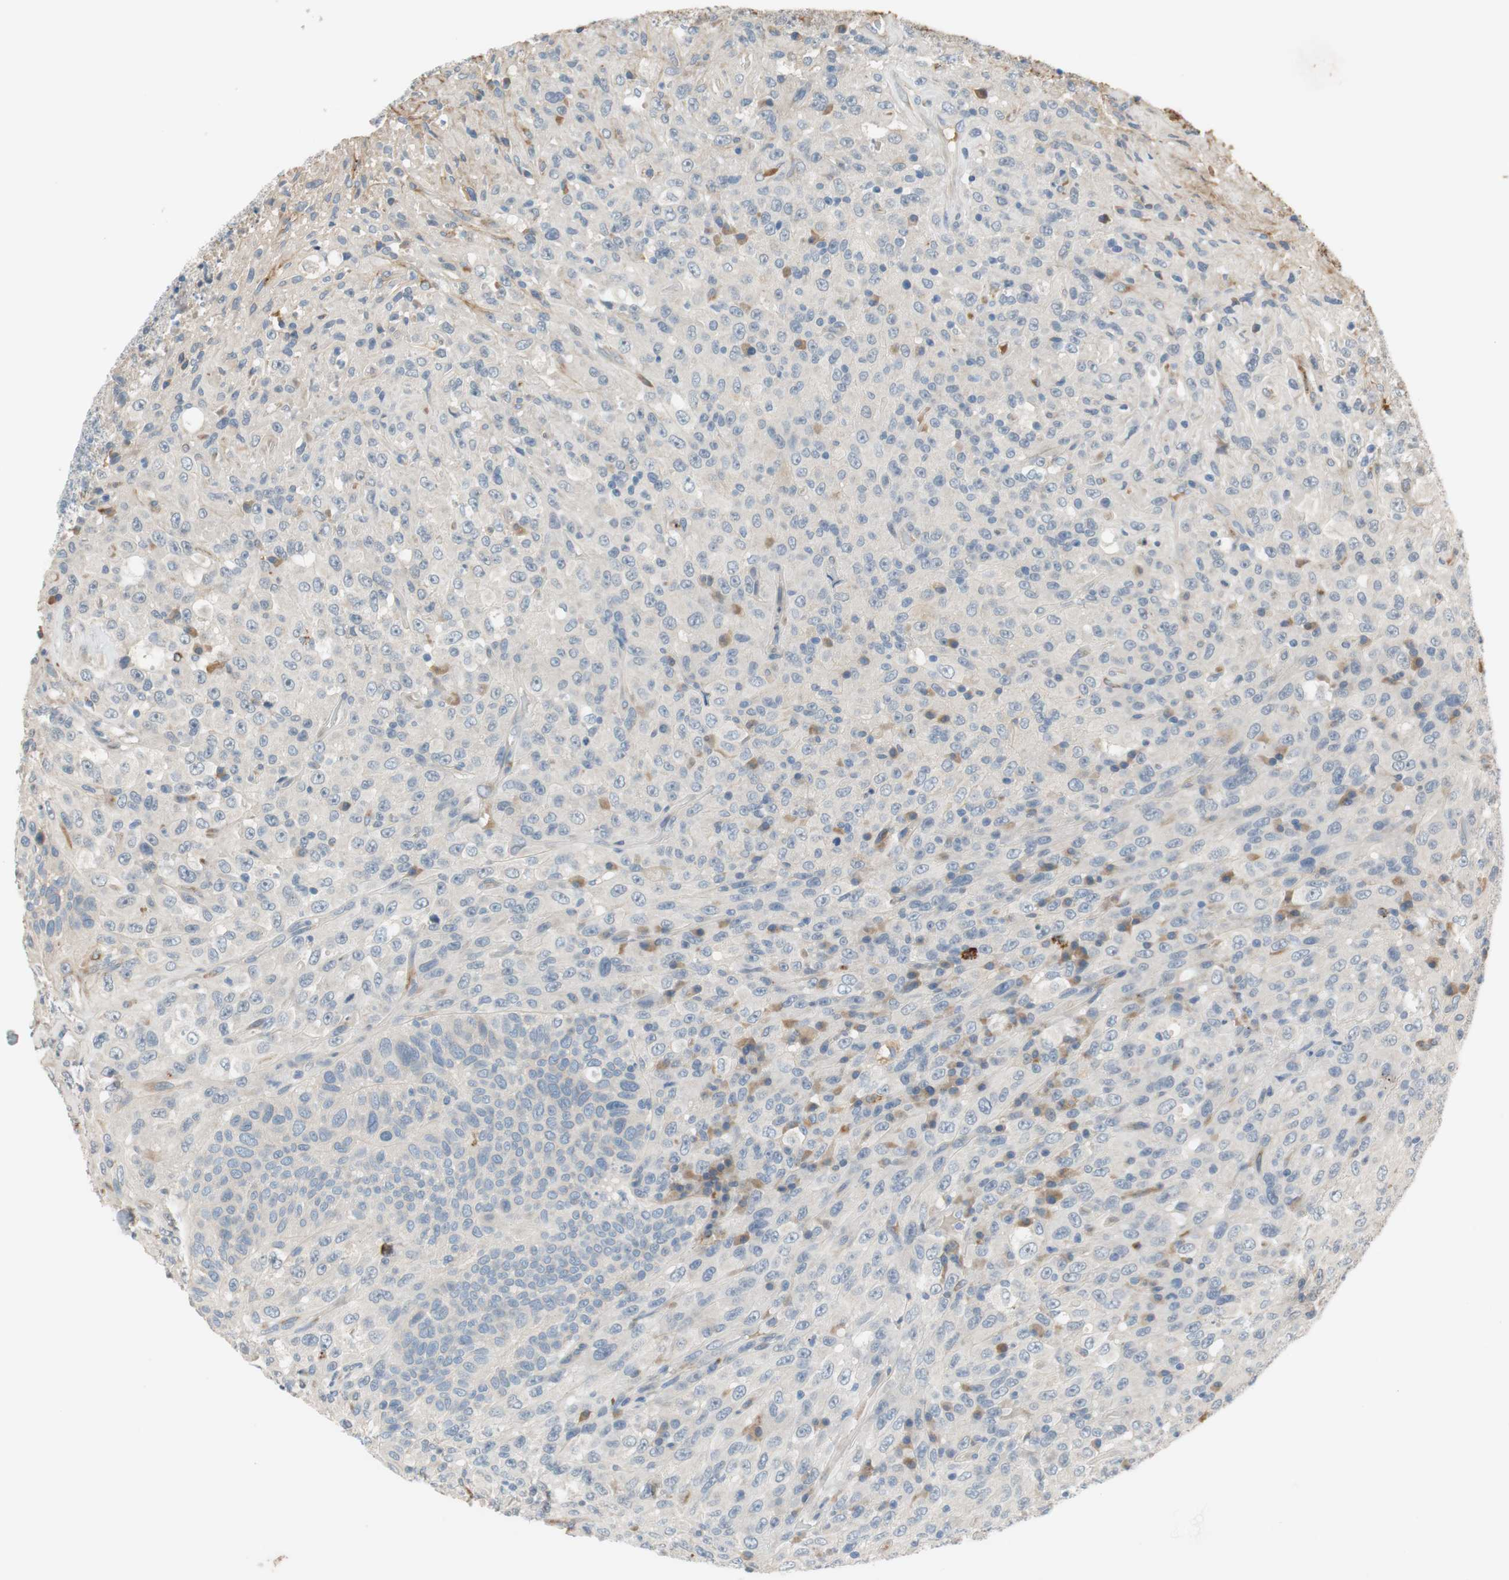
{"staining": {"intensity": "weak", "quantity": "25%-75%", "location": "cytoplasmic/membranous"}, "tissue": "urothelial cancer", "cell_type": "Tumor cells", "image_type": "cancer", "snomed": [{"axis": "morphology", "description": "Urothelial carcinoma, High grade"}, {"axis": "topography", "description": "Urinary bladder"}], "caption": "High-grade urothelial carcinoma stained for a protein (brown) demonstrates weak cytoplasmic/membranous positive expression in about 25%-75% of tumor cells.", "gene": "COL12A1", "patient": {"sex": "male", "age": 66}}